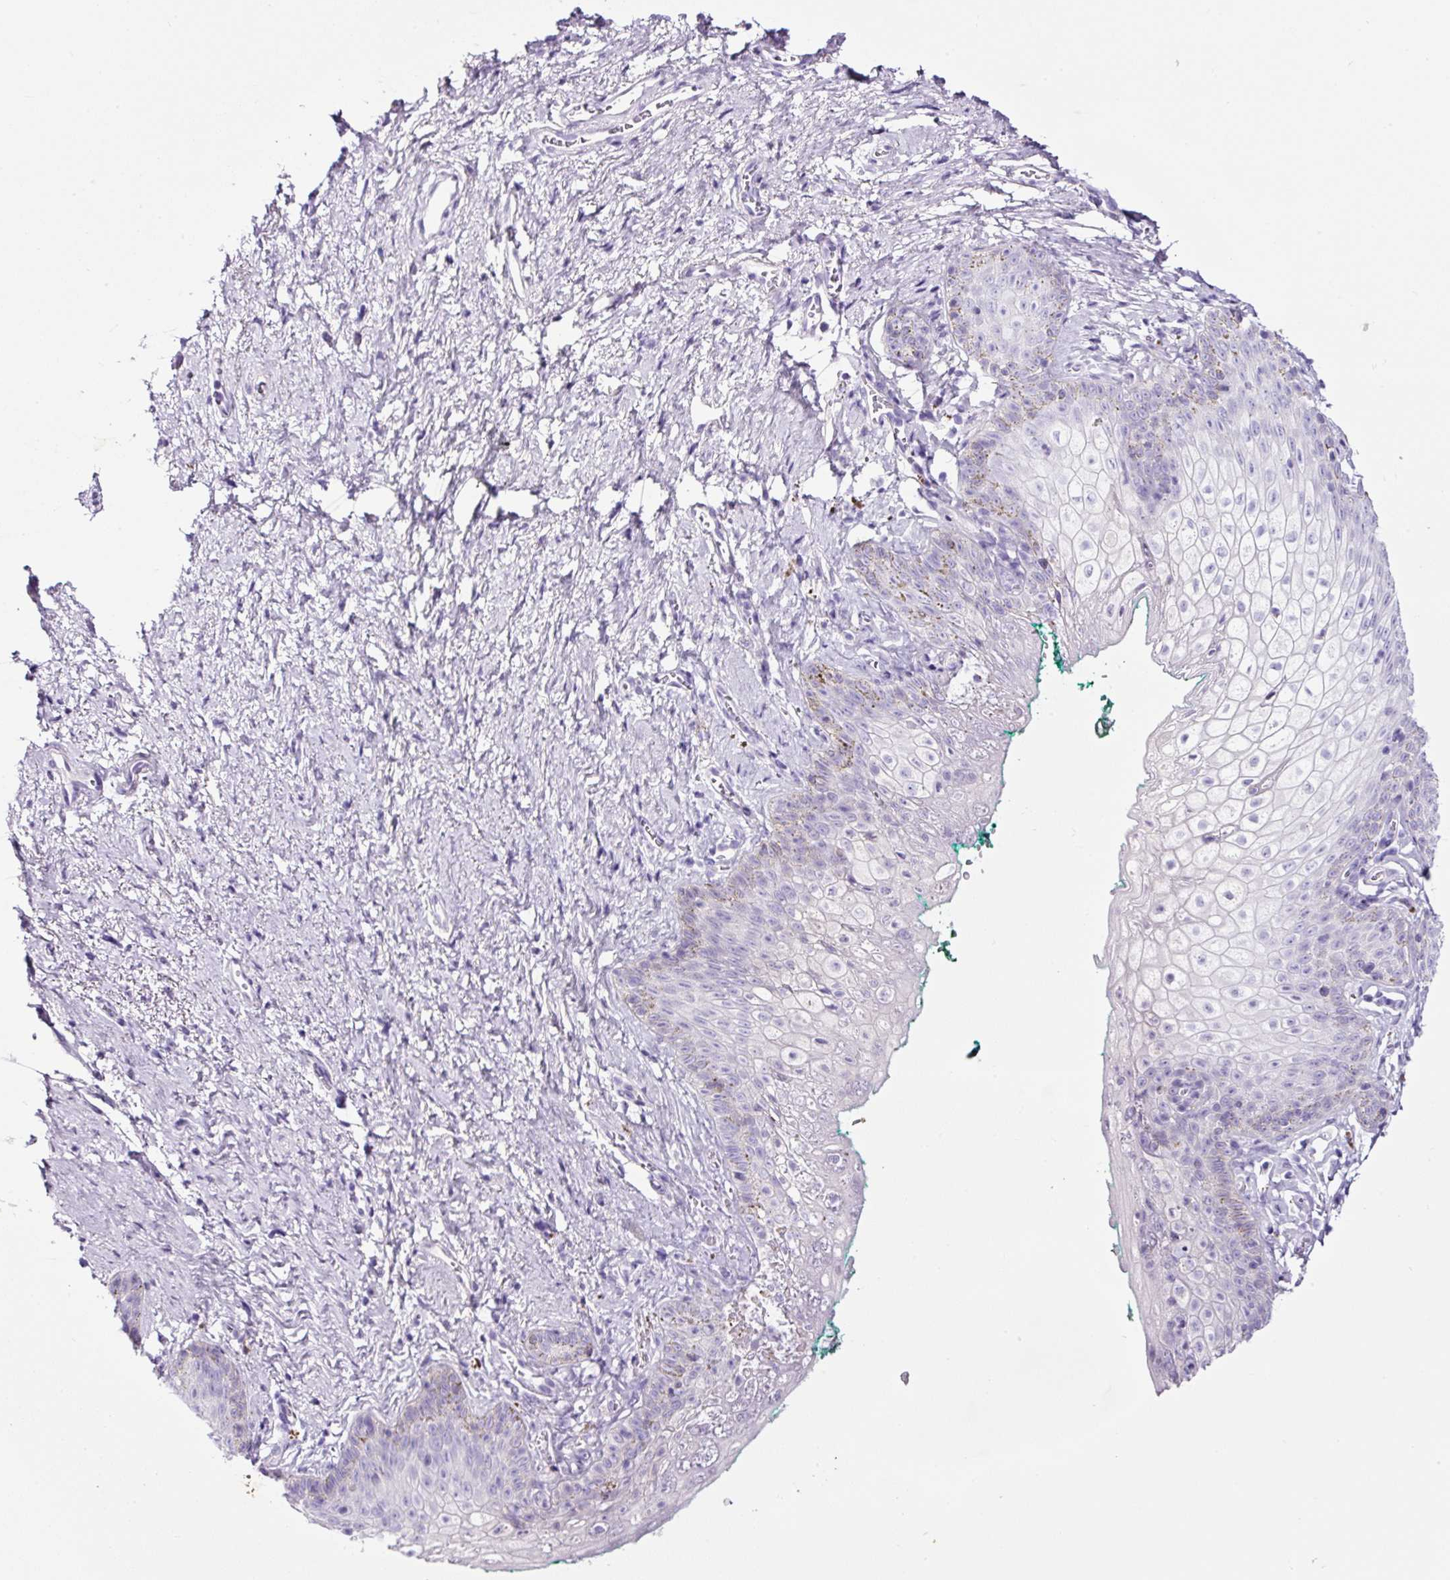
{"staining": {"intensity": "negative", "quantity": "none", "location": "none"}, "tissue": "vagina", "cell_type": "Squamous epithelial cells", "image_type": "normal", "snomed": [{"axis": "morphology", "description": "Normal tissue, NOS"}, {"axis": "topography", "description": "Vulva"}, {"axis": "topography", "description": "Vagina"}, {"axis": "topography", "description": "Peripheral nerve tissue"}], "caption": "Image shows no protein staining in squamous epithelial cells of normal vagina.", "gene": "SP8", "patient": {"sex": "female", "age": 66}}